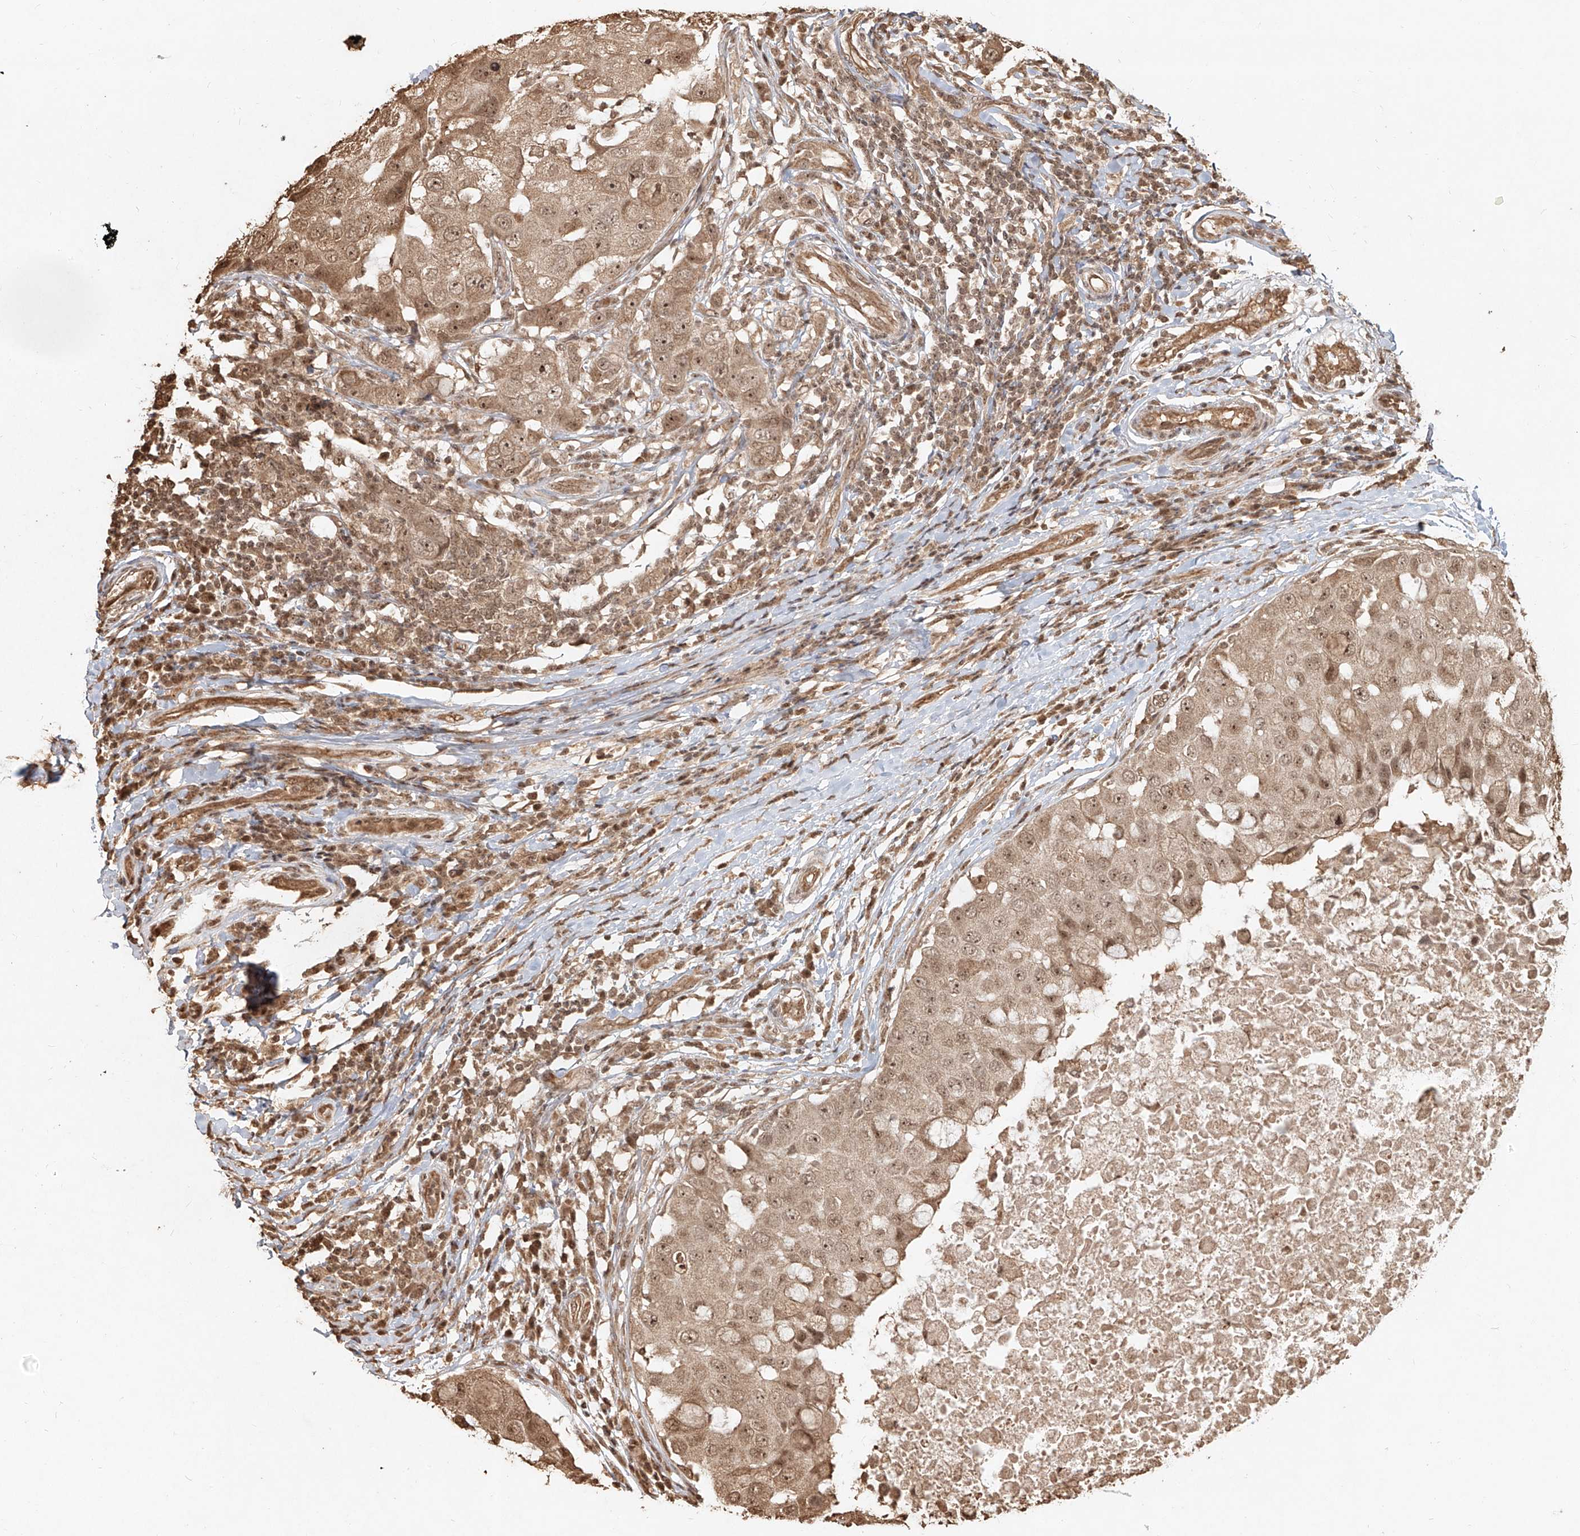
{"staining": {"intensity": "weak", "quantity": ">75%", "location": "cytoplasmic/membranous,nuclear"}, "tissue": "breast cancer", "cell_type": "Tumor cells", "image_type": "cancer", "snomed": [{"axis": "morphology", "description": "Duct carcinoma"}, {"axis": "topography", "description": "Breast"}], "caption": "The immunohistochemical stain shows weak cytoplasmic/membranous and nuclear positivity in tumor cells of breast cancer (invasive ductal carcinoma) tissue. The staining was performed using DAB to visualize the protein expression in brown, while the nuclei were stained in blue with hematoxylin (Magnification: 20x).", "gene": "UBE2K", "patient": {"sex": "female", "age": 27}}